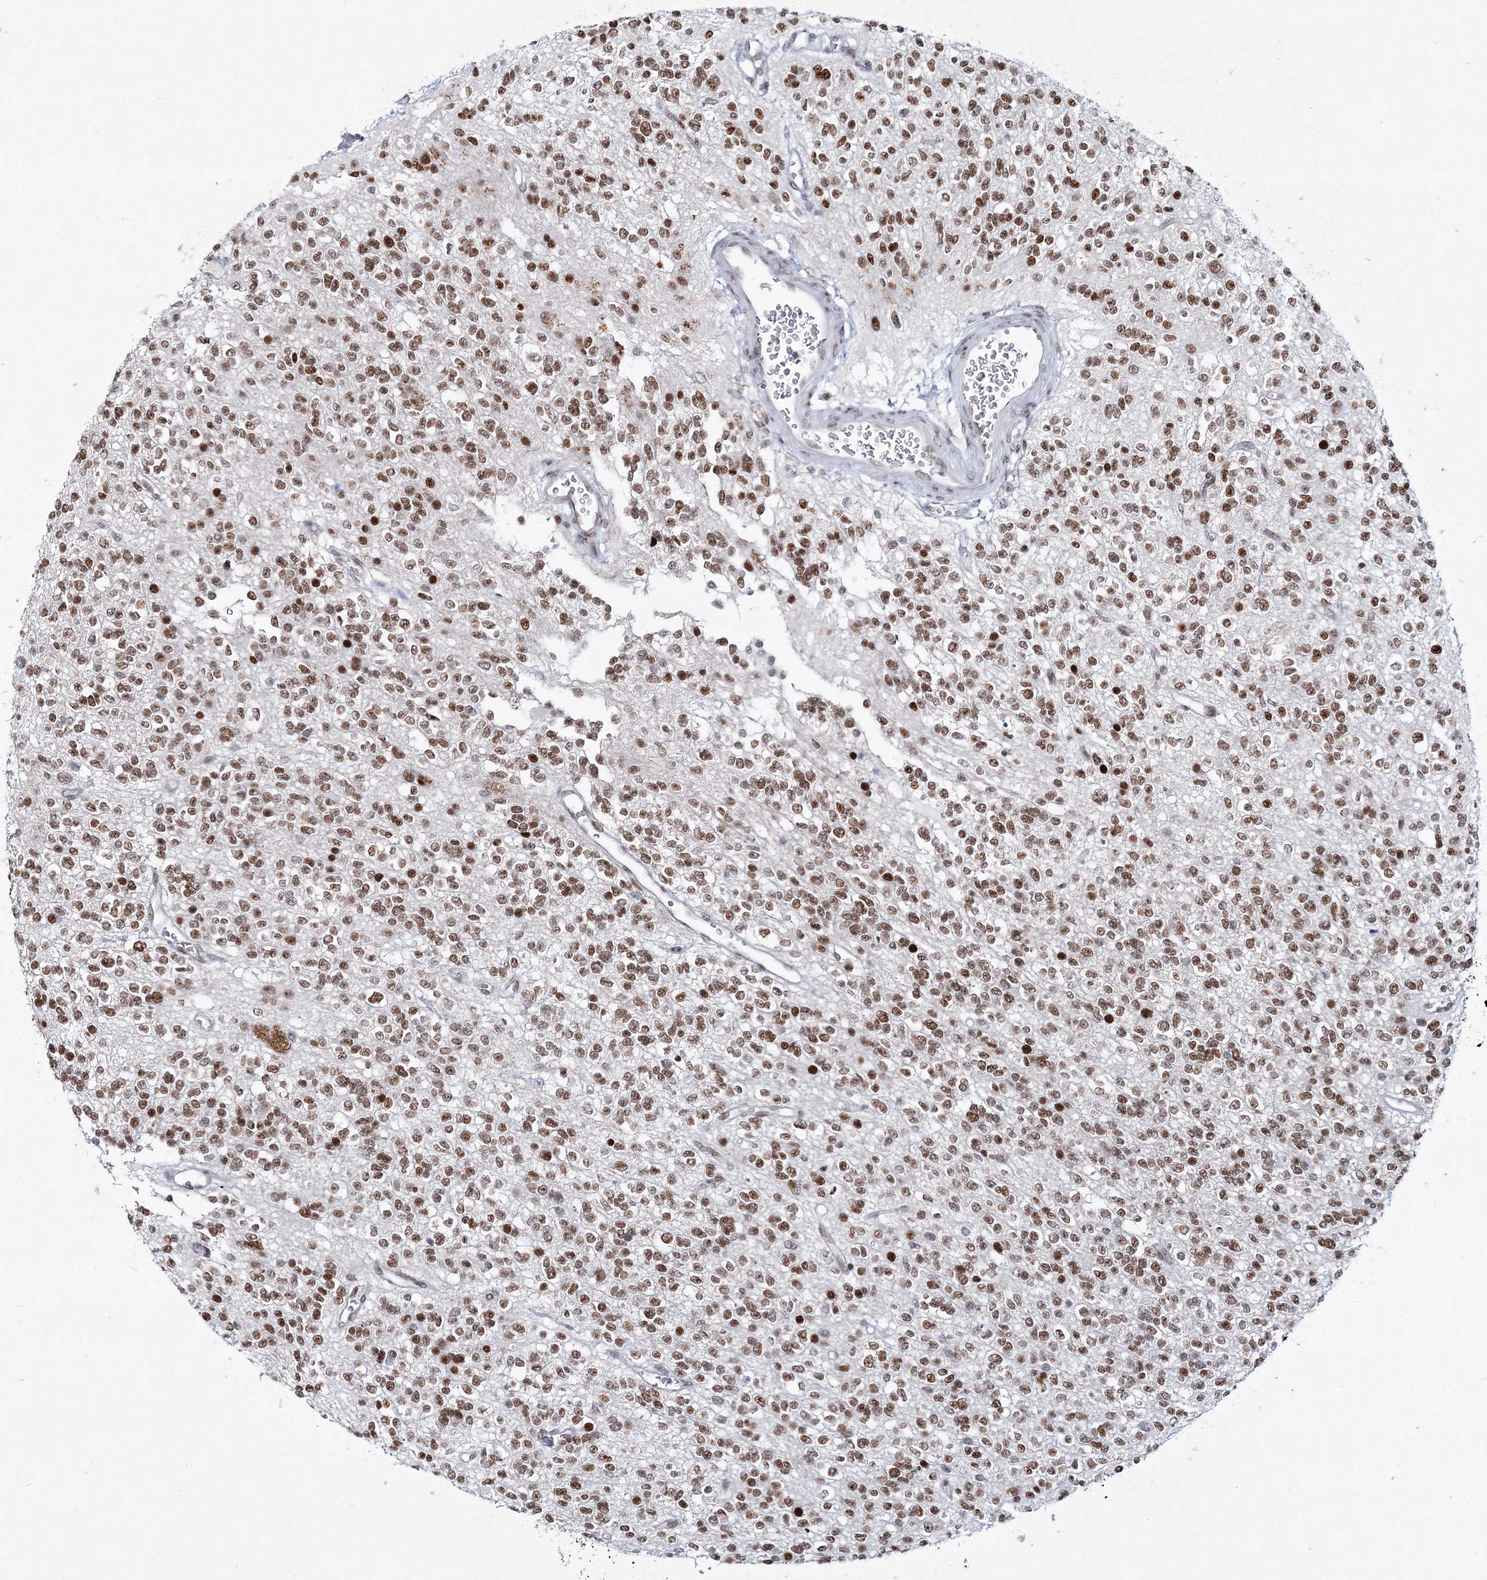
{"staining": {"intensity": "moderate", "quantity": ">75%", "location": "nuclear"}, "tissue": "glioma", "cell_type": "Tumor cells", "image_type": "cancer", "snomed": [{"axis": "morphology", "description": "Glioma, malignant, High grade"}, {"axis": "topography", "description": "Brain"}], "caption": "A histopathology image of human glioma stained for a protein exhibits moderate nuclear brown staining in tumor cells.", "gene": "LRRFIP2", "patient": {"sex": "male", "age": 34}}